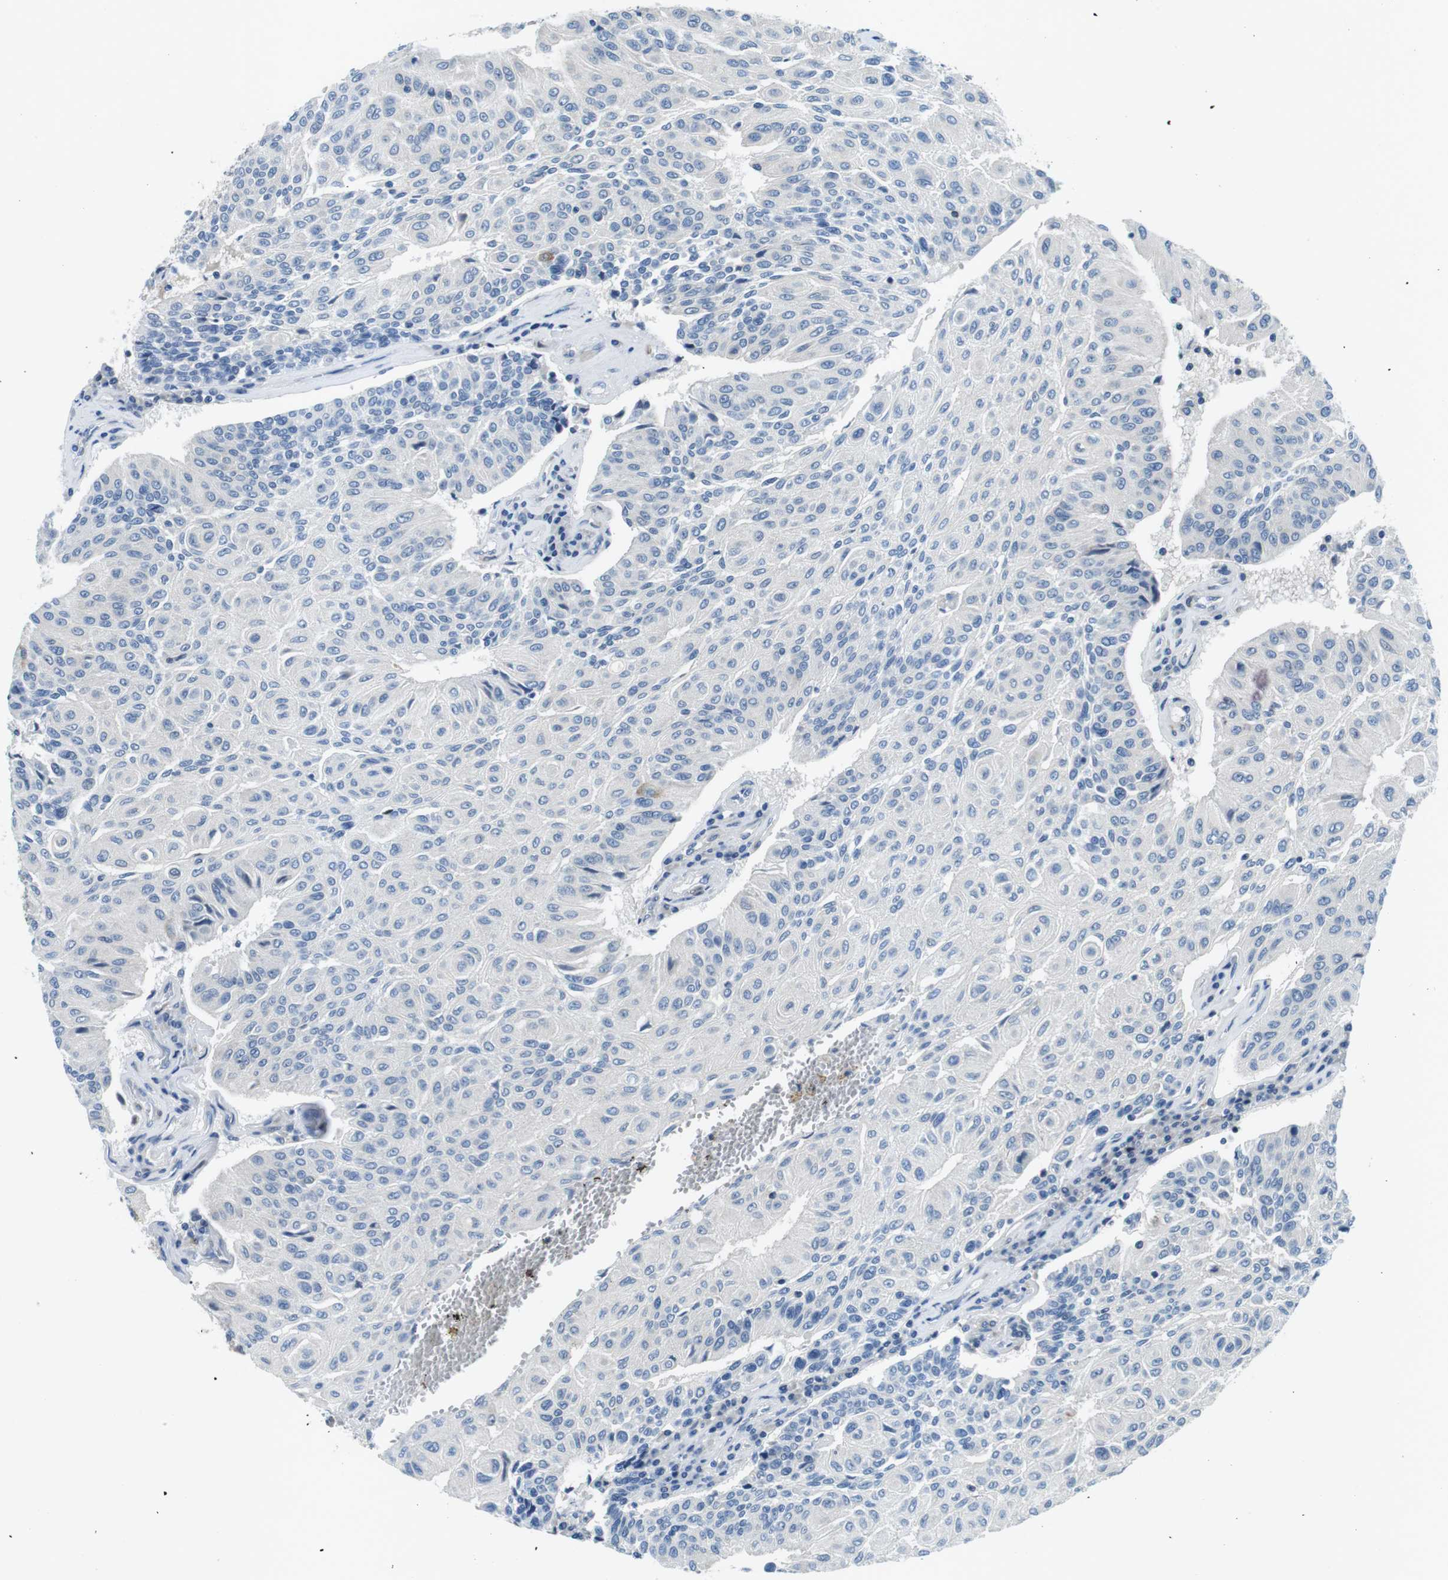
{"staining": {"intensity": "negative", "quantity": "none", "location": "none"}, "tissue": "urothelial cancer", "cell_type": "Tumor cells", "image_type": "cancer", "snomed": [{"axis": "morphology", "description": "Urothelial carcinoma, High grade"}, {"axis": "topography", "description": "Urinary bladder"}], "caption": "Immunohistochemical staining of urothelial cancer reveals no significant positivity in tumor cells.", "gene": "PHLDA1", "patient": {"sex": "male", "age": 66}}